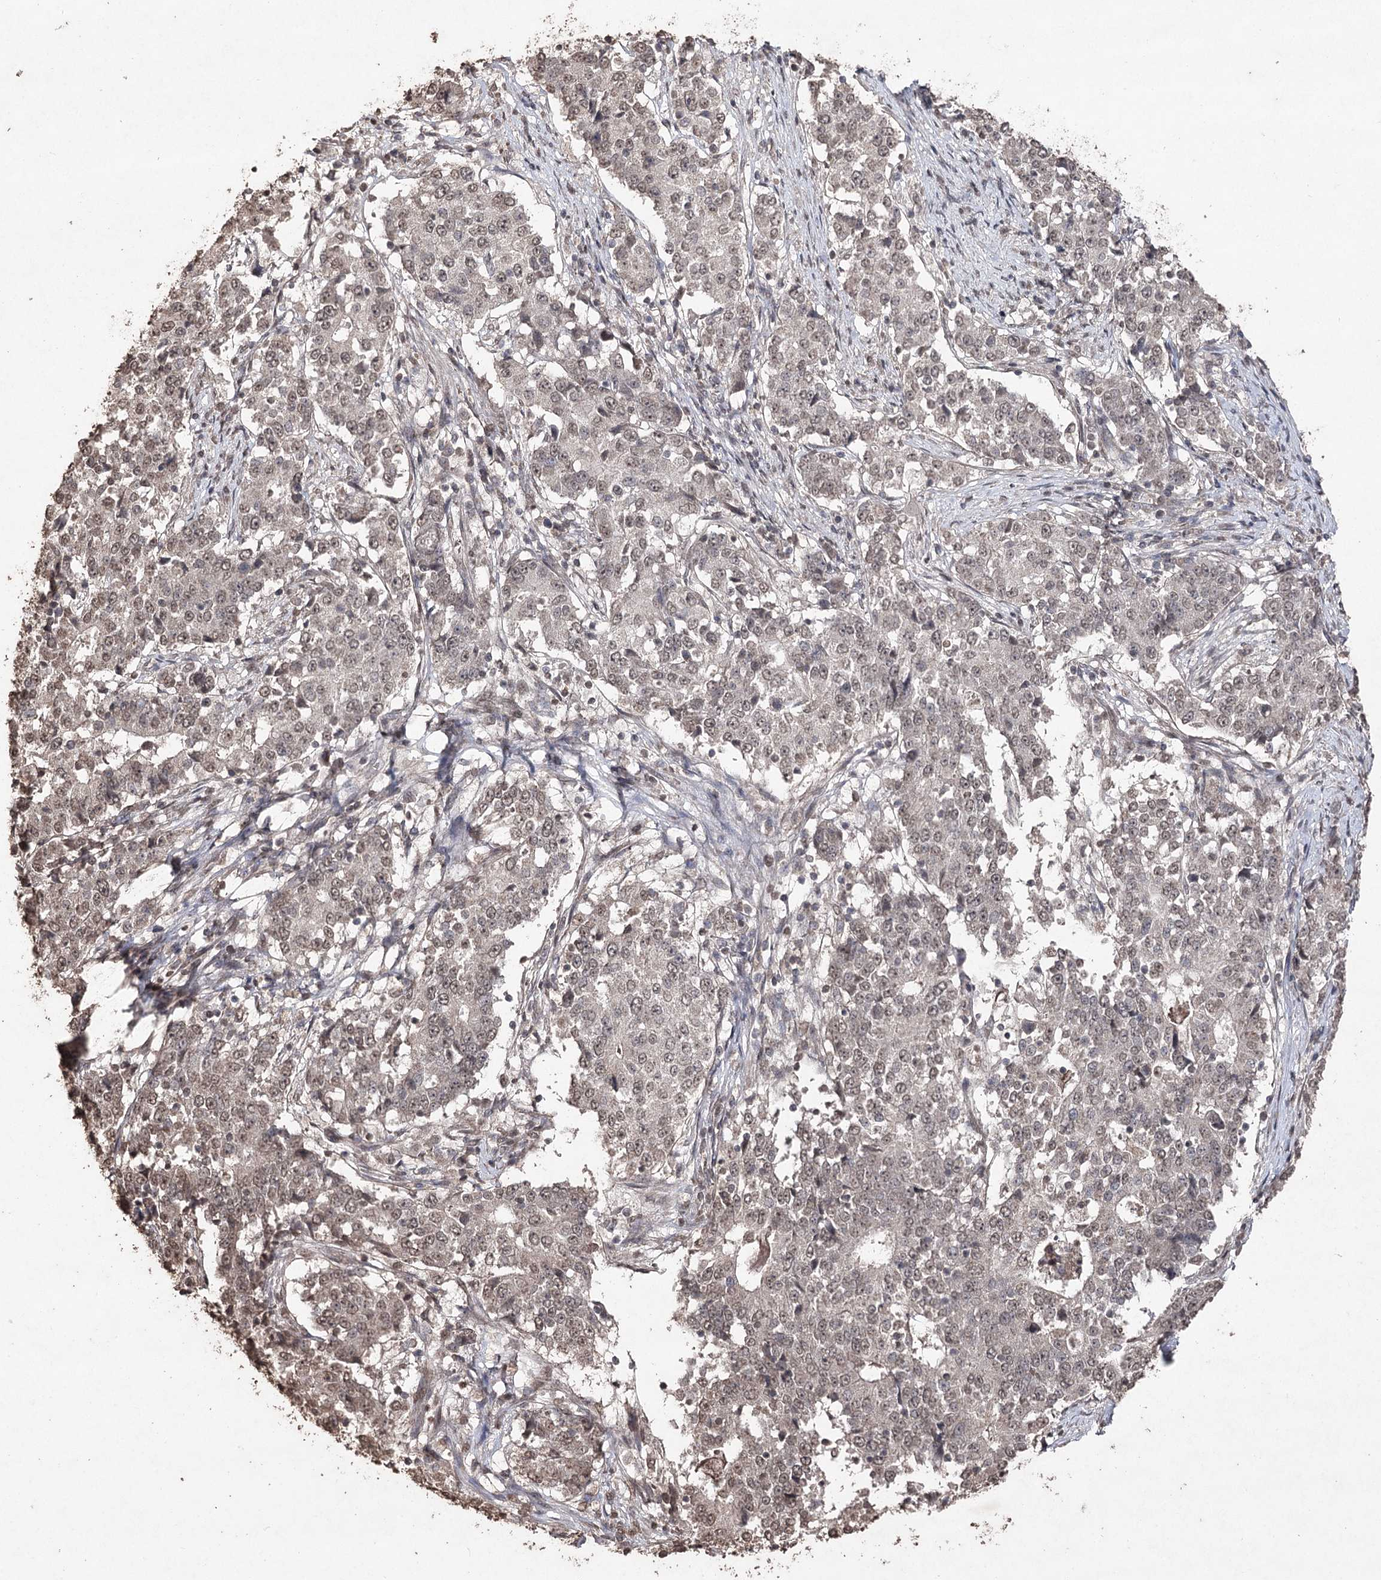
{"staining": {"intensity": "weak", "quantity": "25%-75%", "location": "nuclear"}, "tissue": "stomach cancer", "cell_type": "Tumor cells", "image_type": "cancer", "snomed": [{"axis": "morphology", "description": "Adenocarcinoma, NOS"}, {"axis": "topography", "description": "Stomach"}], "caption": "Immunohistochemistry (DAB) staining of stomach cancer reveals weak nuclear protein positivity in about 25%-75% of tumor cells.", "gene": "ATG14", "patient": {"sex": "male", "age": 59}}